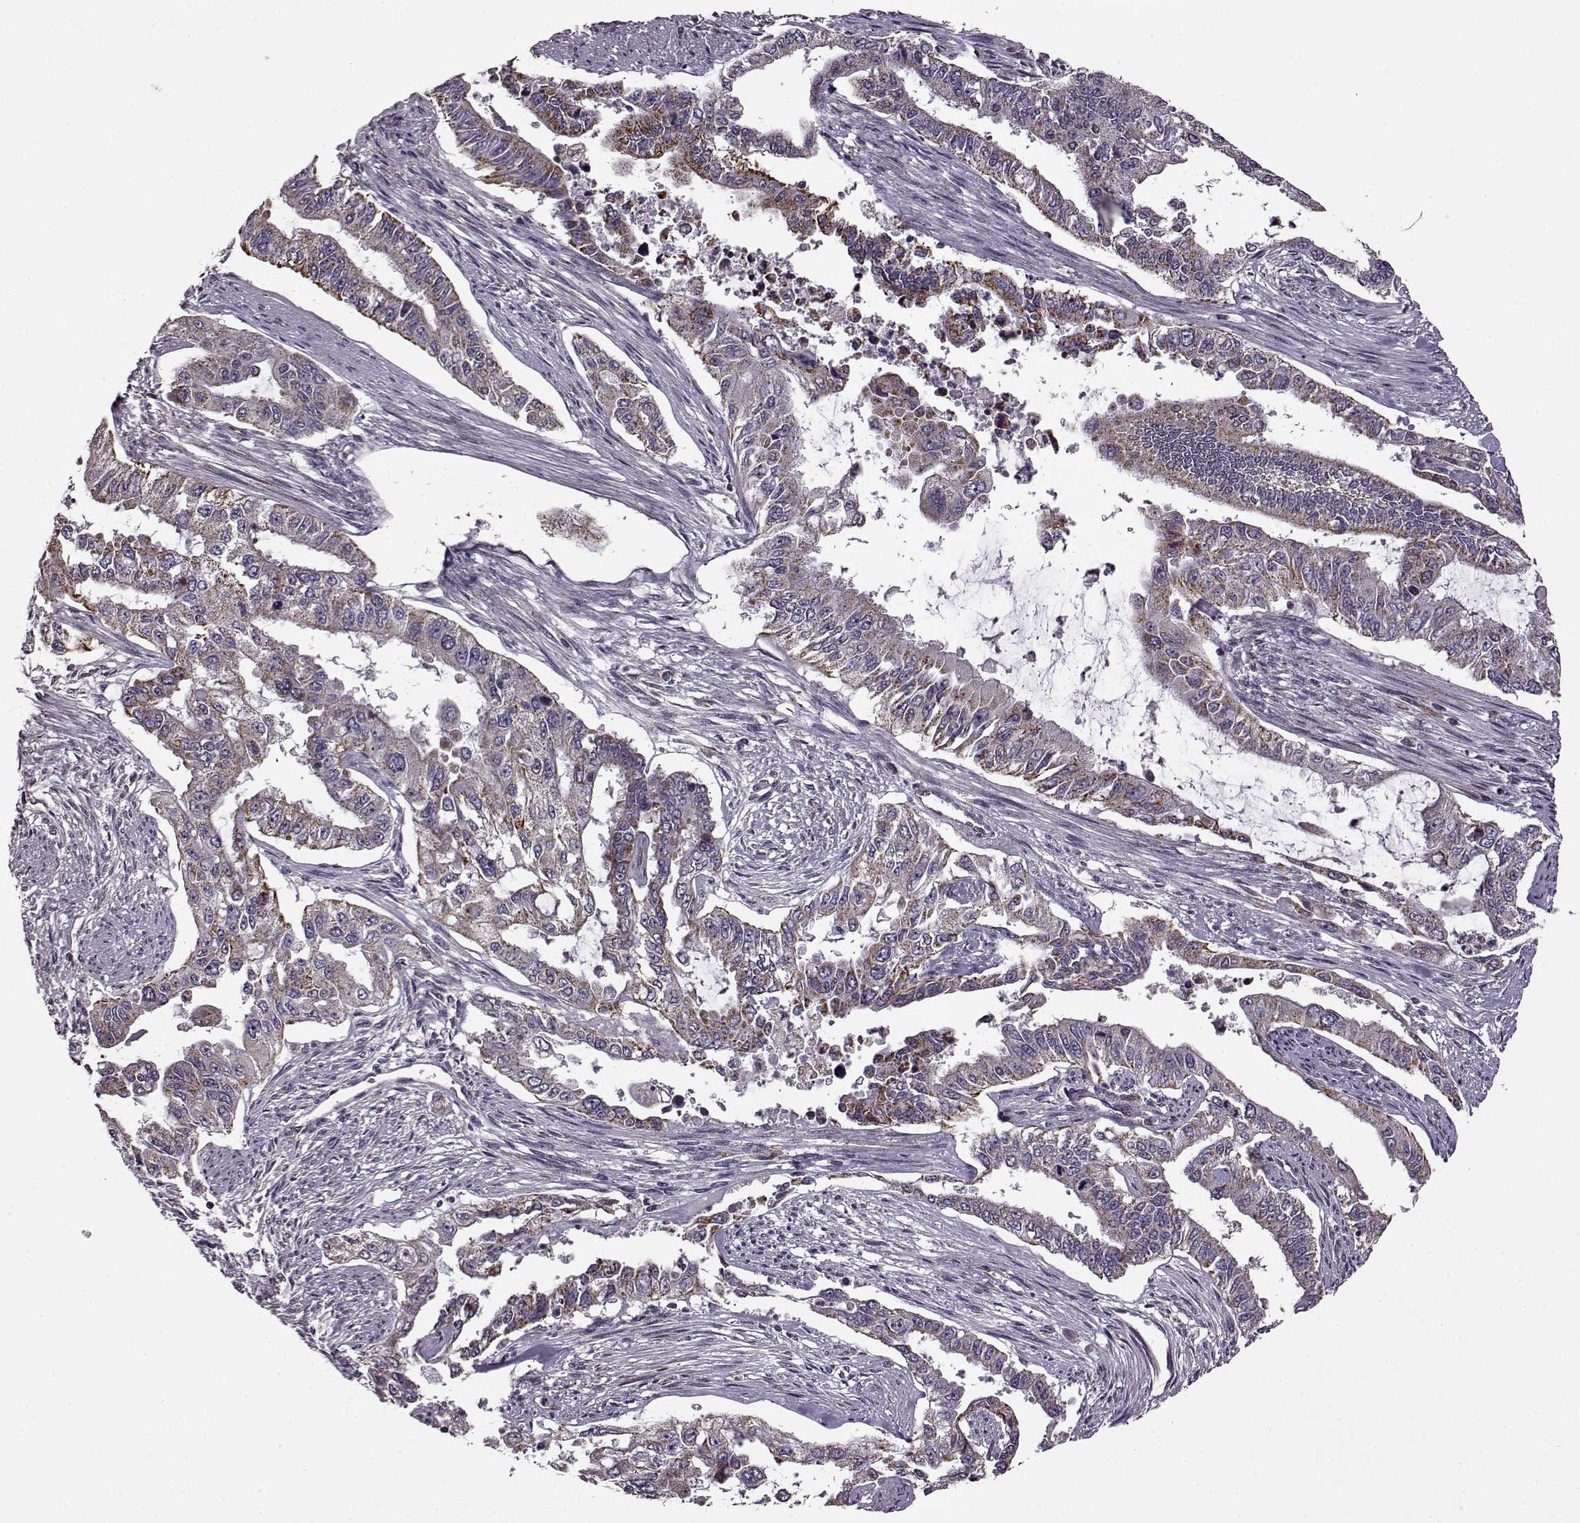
{"staining": {"intensity": "moderate", "quantity": ">75%", "location": "cytoplasmic/membranous"}, "tissue": "endometrial cancer", "cell_type": "Tumor cells", "image_type": "cancer", "snomed": [{"axis": "morphology", "description": "Adenocarcinoma, NOS"}, {"axis": "topography", "description": "Uterus"}], "caption": "Protein expression by immunohistochemistry (IHC) exhibits moderate cytoplasmic/membranous positivity in approximately >75% of tumor cells in endometrial adenocarcinoma.", "gene": "MTSS1", "patient": {"sex": "female", "age": 59}}